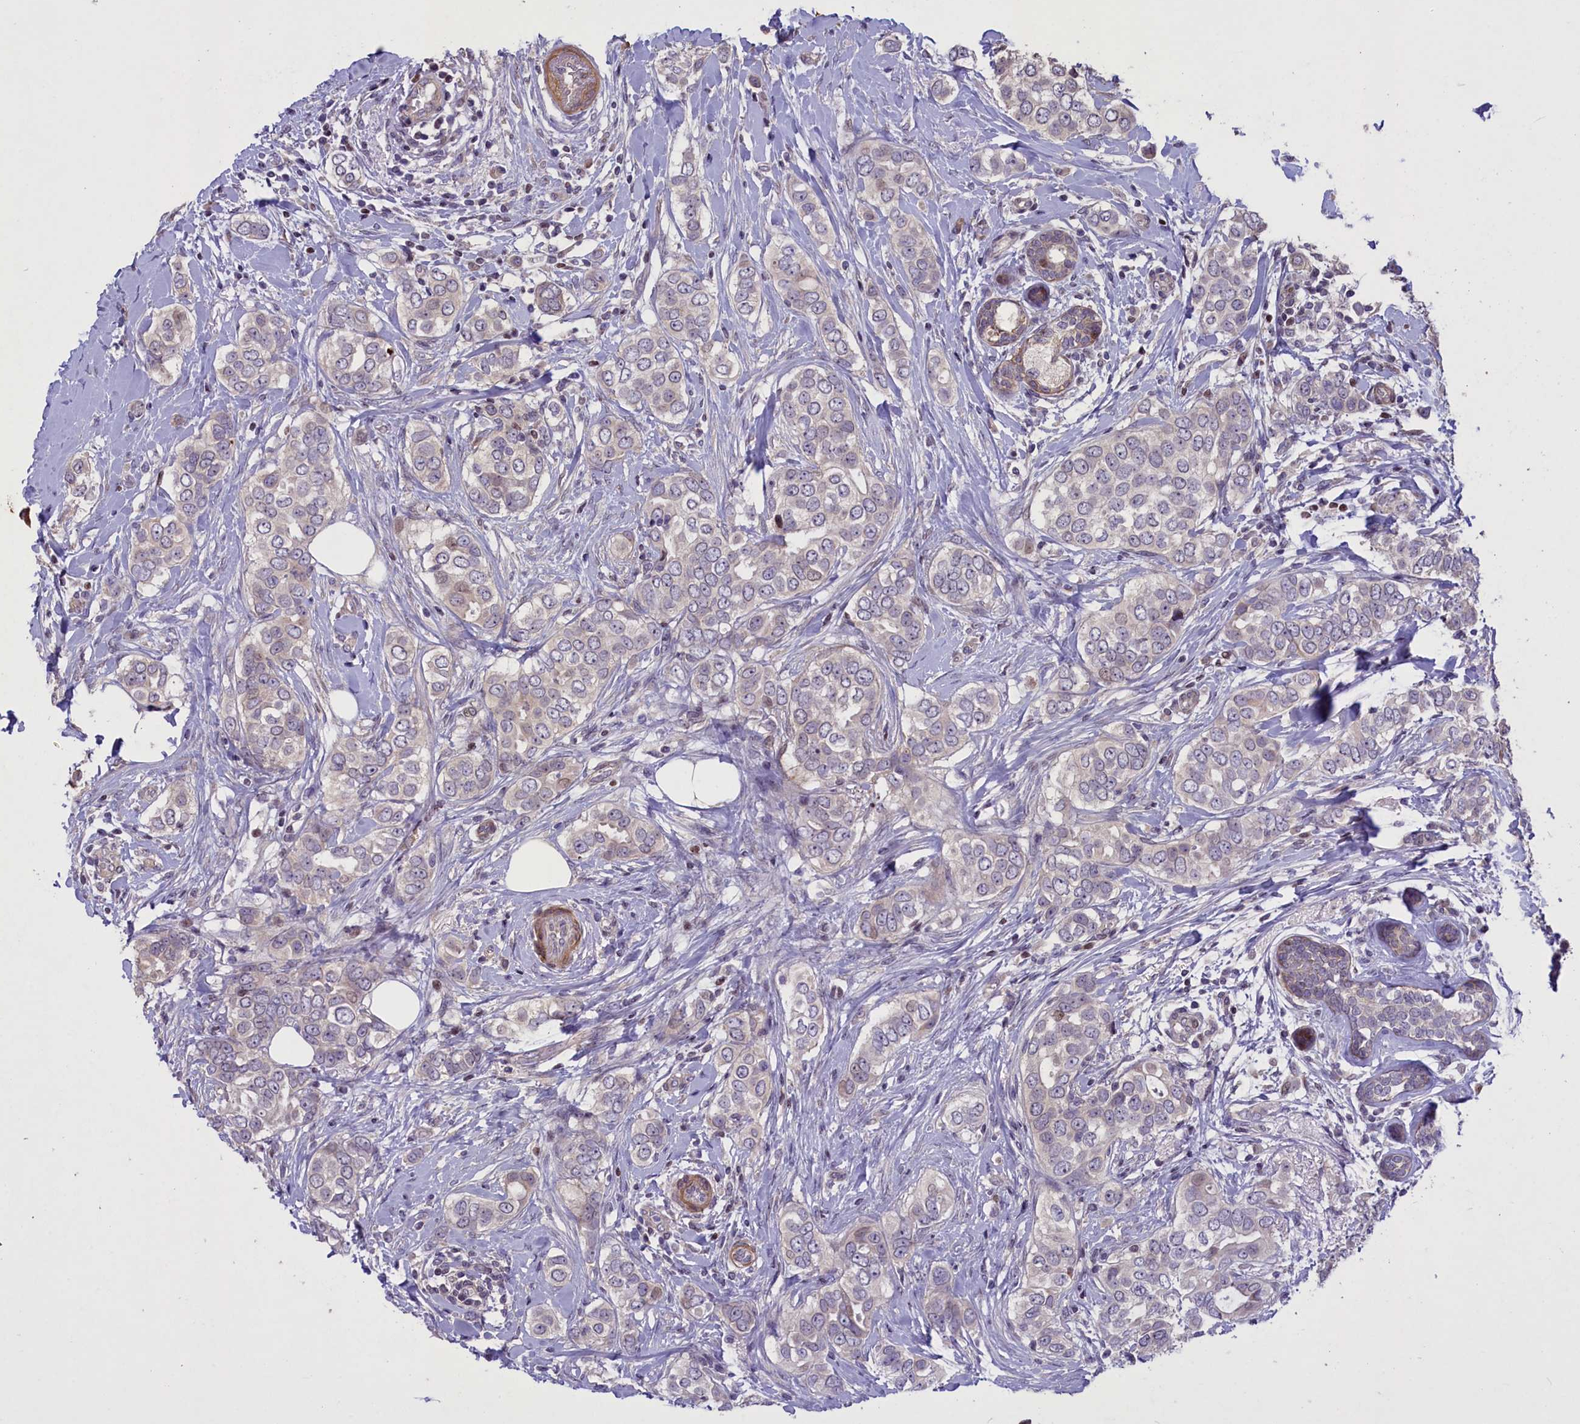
{"staining": {"intensity": "negative", "quantity": "none", "location": "none"}, "tissue": "breast cancer", "cell_type": "Tumor cells", "image_type": "cancer", "snomed": [{"axis": "morphology", "description": "Lobular carcinoma"}, {"axis": "topography", "description": "Breast"}], "caption": "High power microscopy histopathology image of an IHC photomicrograph of breast cancer, revealing no significant staining in tumor cells. (DAB (3,3'-diaminobenzidine) immunohistochemistry (IHC) with hematoxylin counter stain).", "gene": "MAN2C1", "patient": {"sex": "female", "age": 51}}